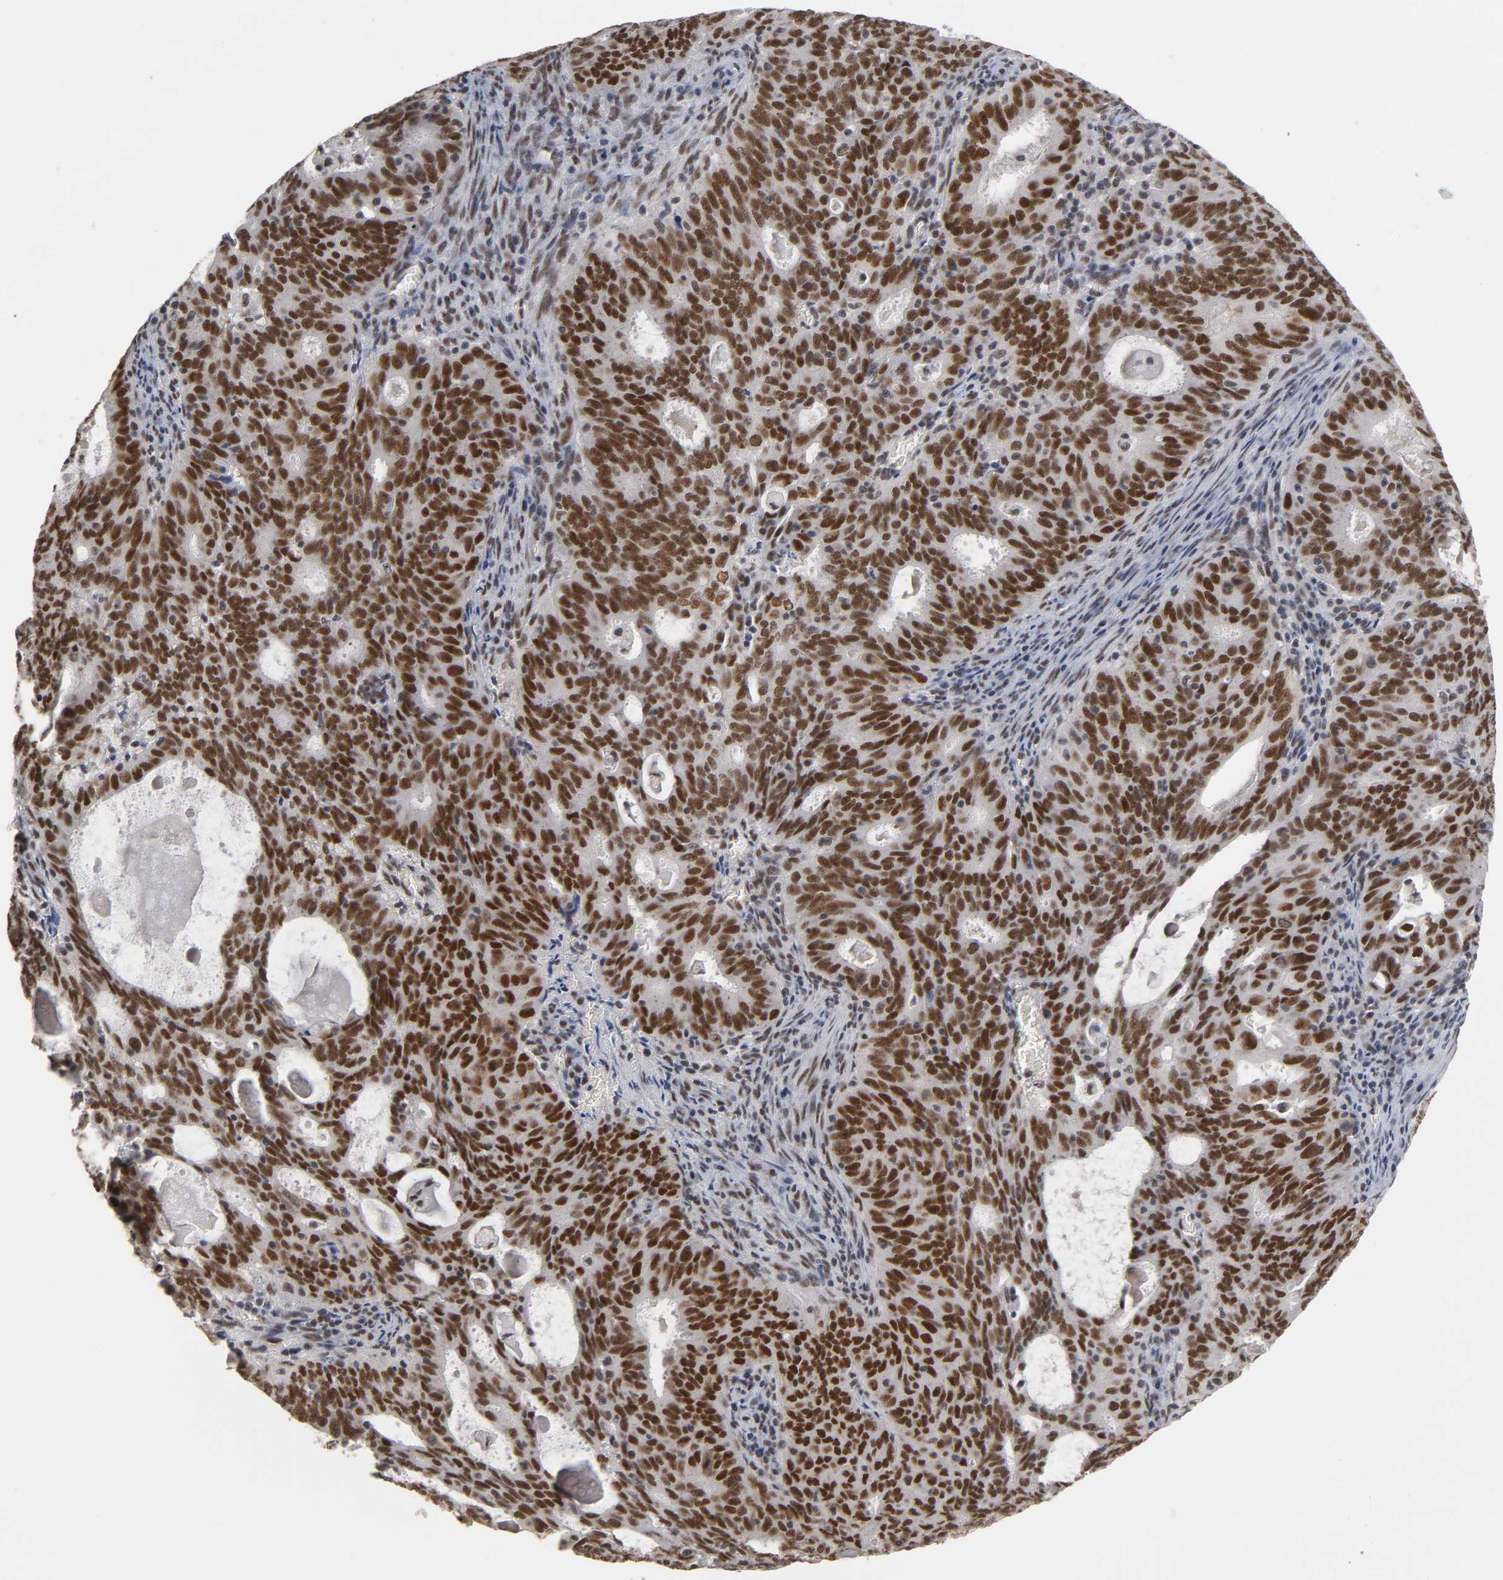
{"staining": {"intensity": "strong", "quantity": ">75%", "location": "nuclear"}, "tissue": "cervical cancer", "cell_type": "Tumor cells", "image_type": "cancer", "snomed": [{"axis": "morphology", "description": "Adenocarcinoma, NOS"}, {"axis": "topography", "description": "Cervix"}], "caption": "Approximately >75% of tumor cells in cervical adenocarcinoma display strong nuclear protein positivity as visualized by brown immunohistochemical staining.", "gene": "TRIM33", "patient": {"sex": "female", "age": 44}}